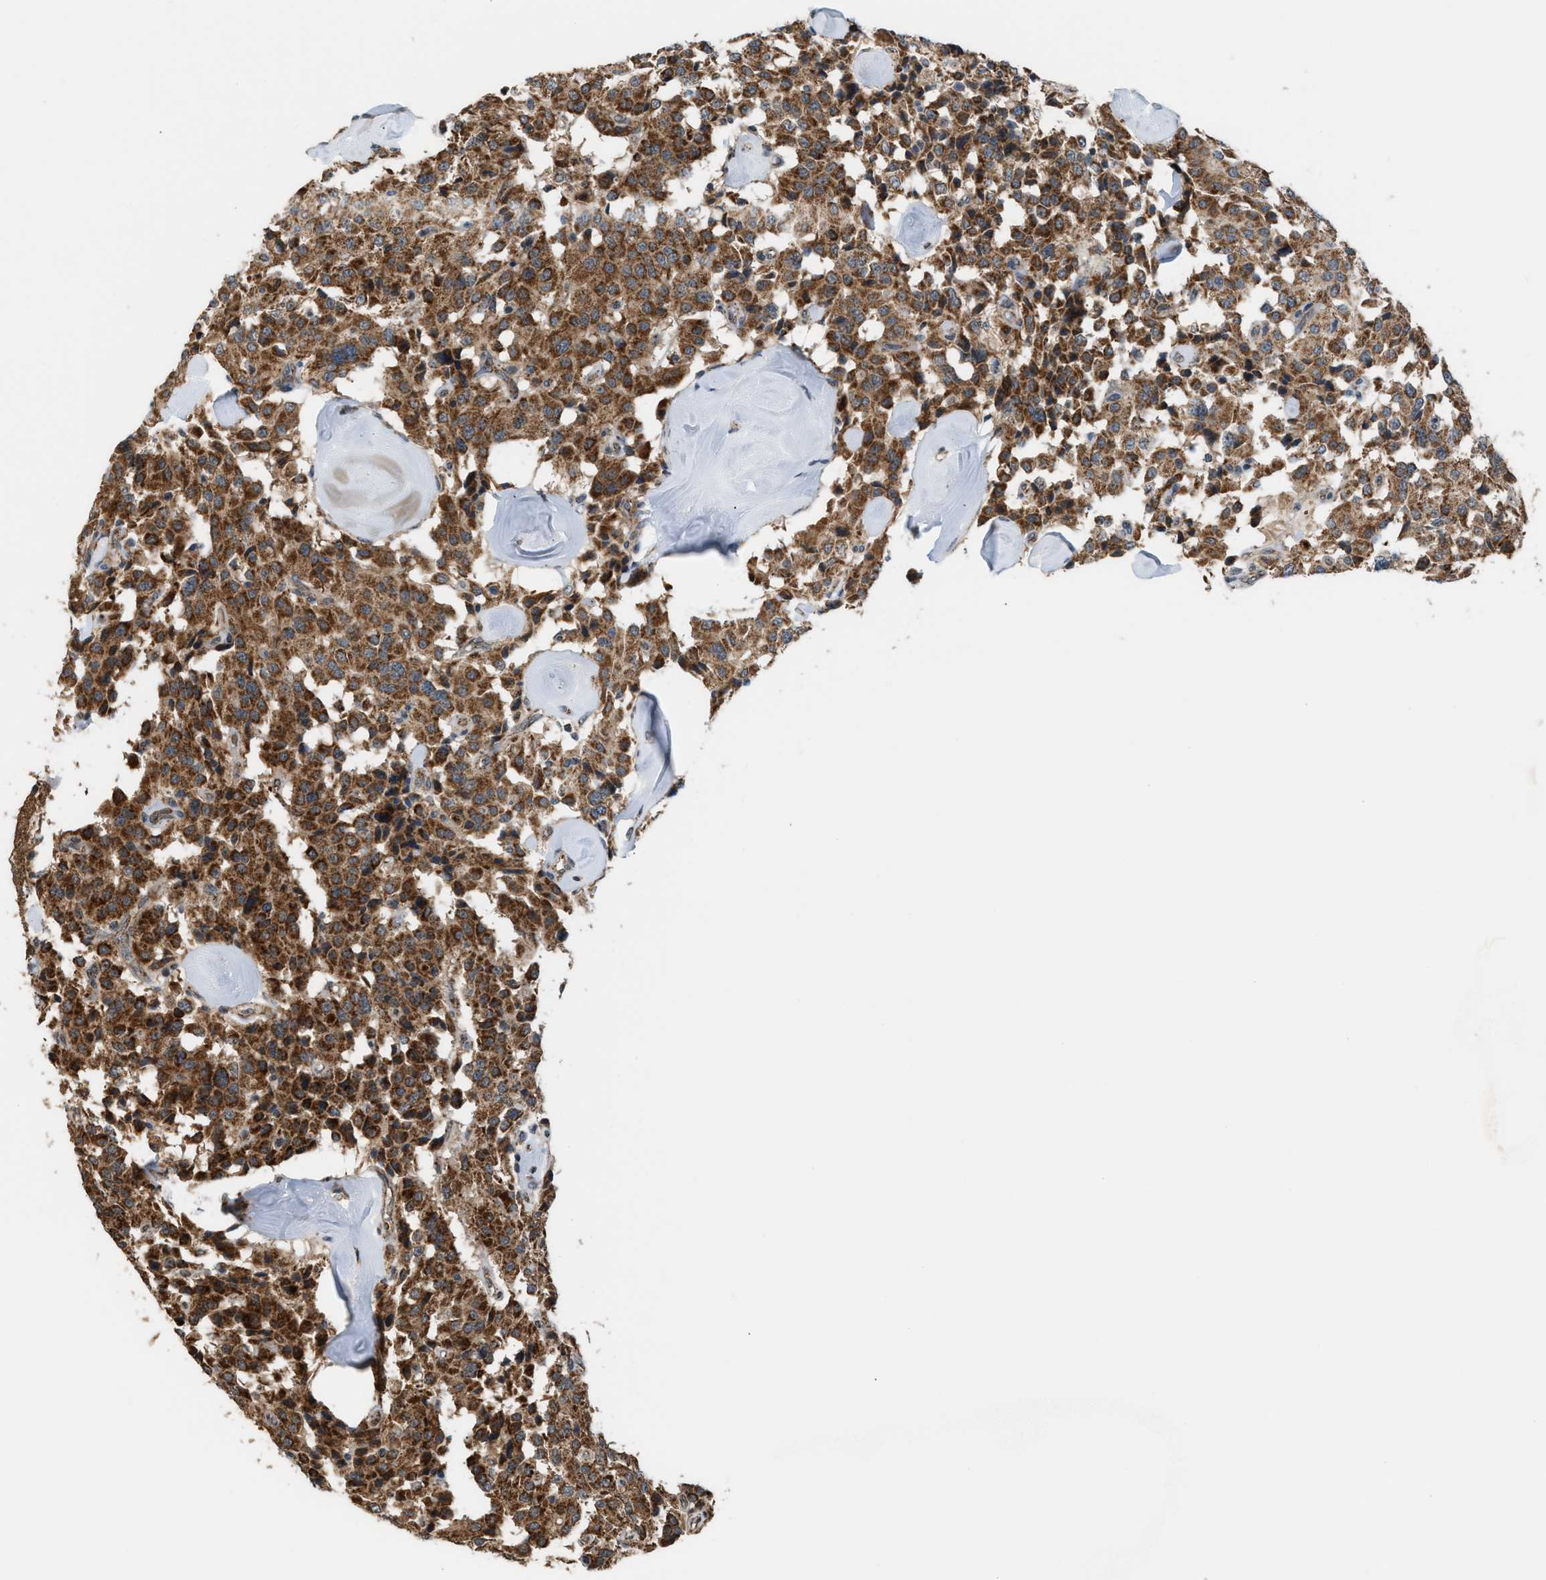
{"staining": {"intensity": "strong", "quantity": ">75%", "location": "cytoplasmic/membranous"}, "tissue": "carcinoid", "cell_type": "Tumor cells", "image_type": "cancer", "snomed": [{"axis": "morphology", "description": "Carcinoid, malignant, NOS"}, {"axis": "topography", "description": "Lung"}], "caption": "DAB immunohistochemical staining of human carcinoid shows strong cytoplasmic/membranous protein expression in approximately >75% of tumor cells.", "gene": "SGSM2", "patient": {"sex": "male", "age": 30}}